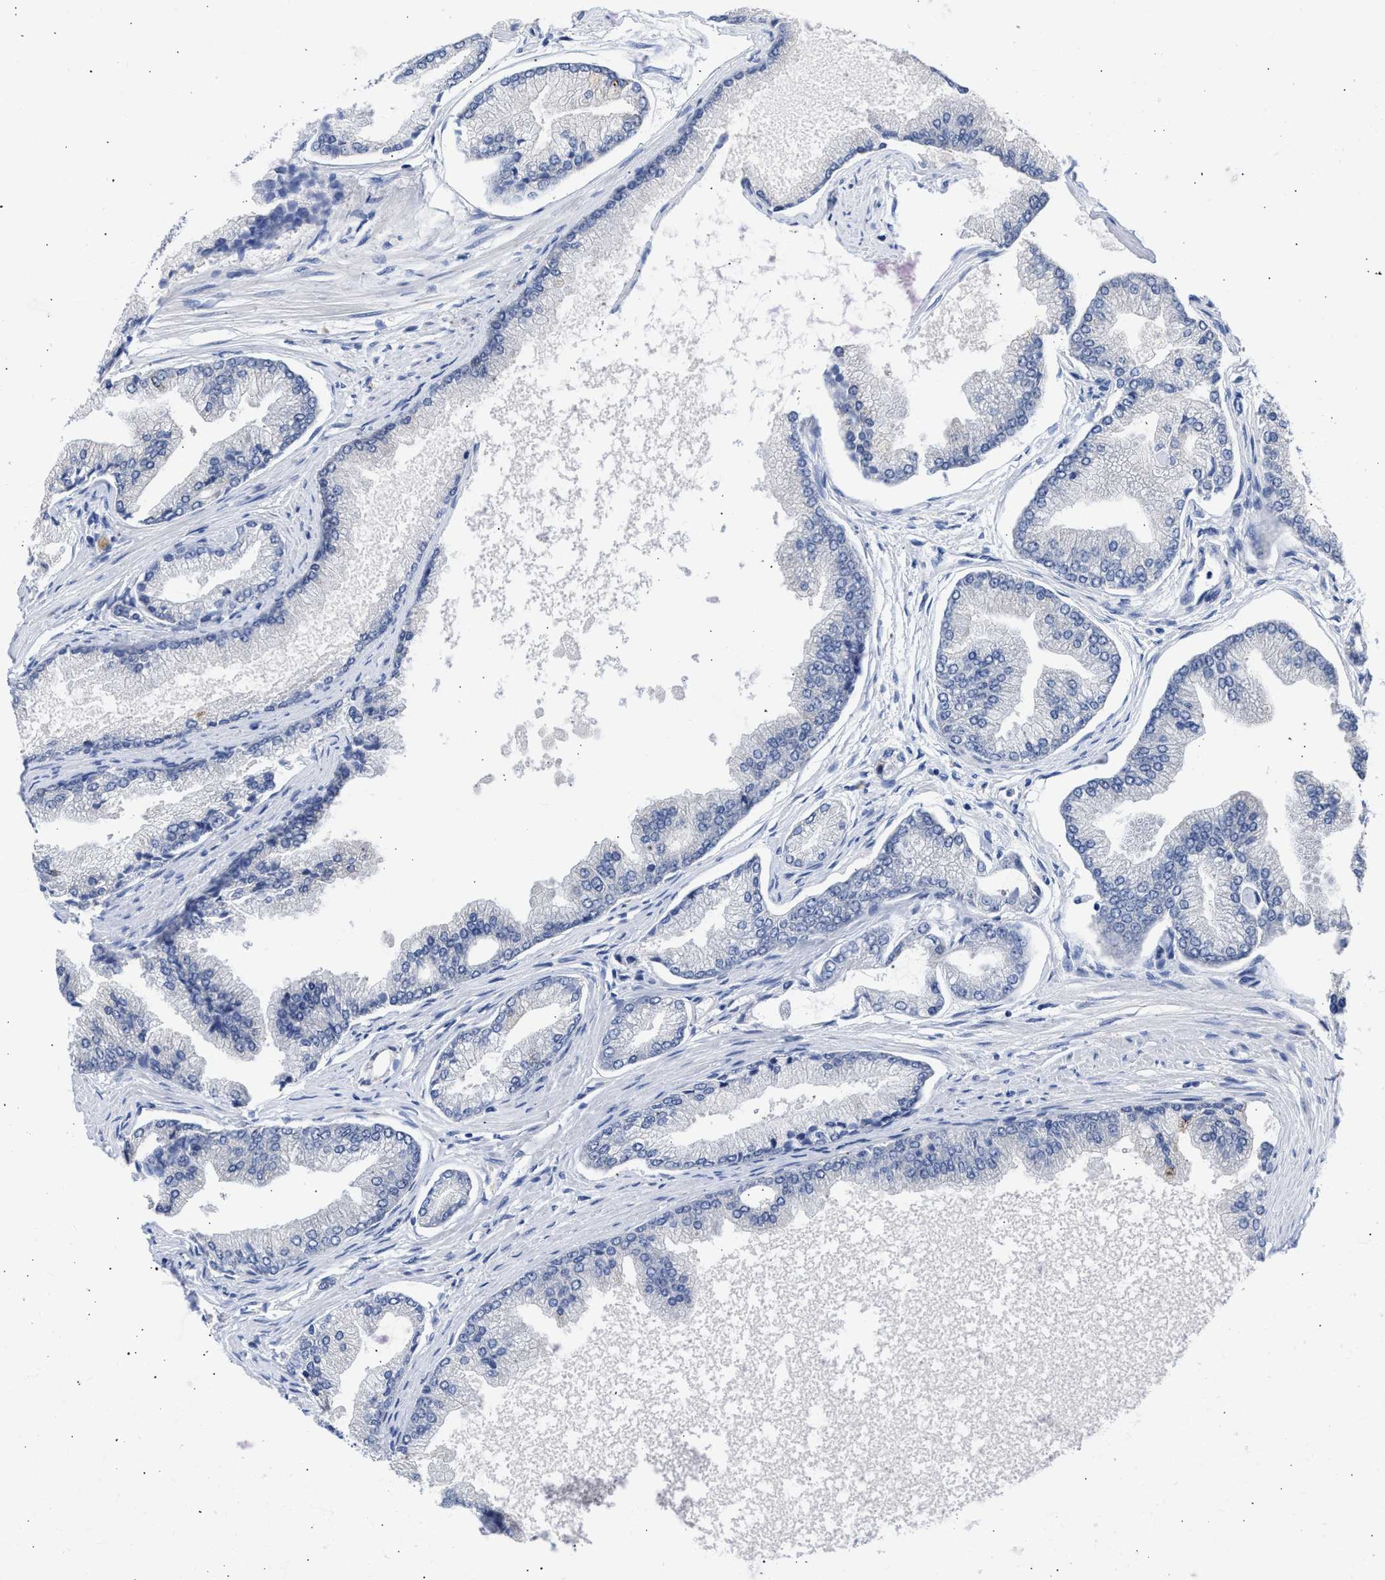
{"staining": {"intensity": "negative", "quantity": "none", "location": "none"}, "tissue": "prostate cancer", "cell_type": "Tumor cells", "image_type": "cancer", "snomed": [{"axis": "morphology", "description": "Adenocarcinoma, High grade"}, {"axis": "topography", "description": "Prostate"}], "caption": "There is no significant expression in tumor cells of prostate cancer.", "gene": "THRA", "patient": {"sex": "male", "age": 61}}